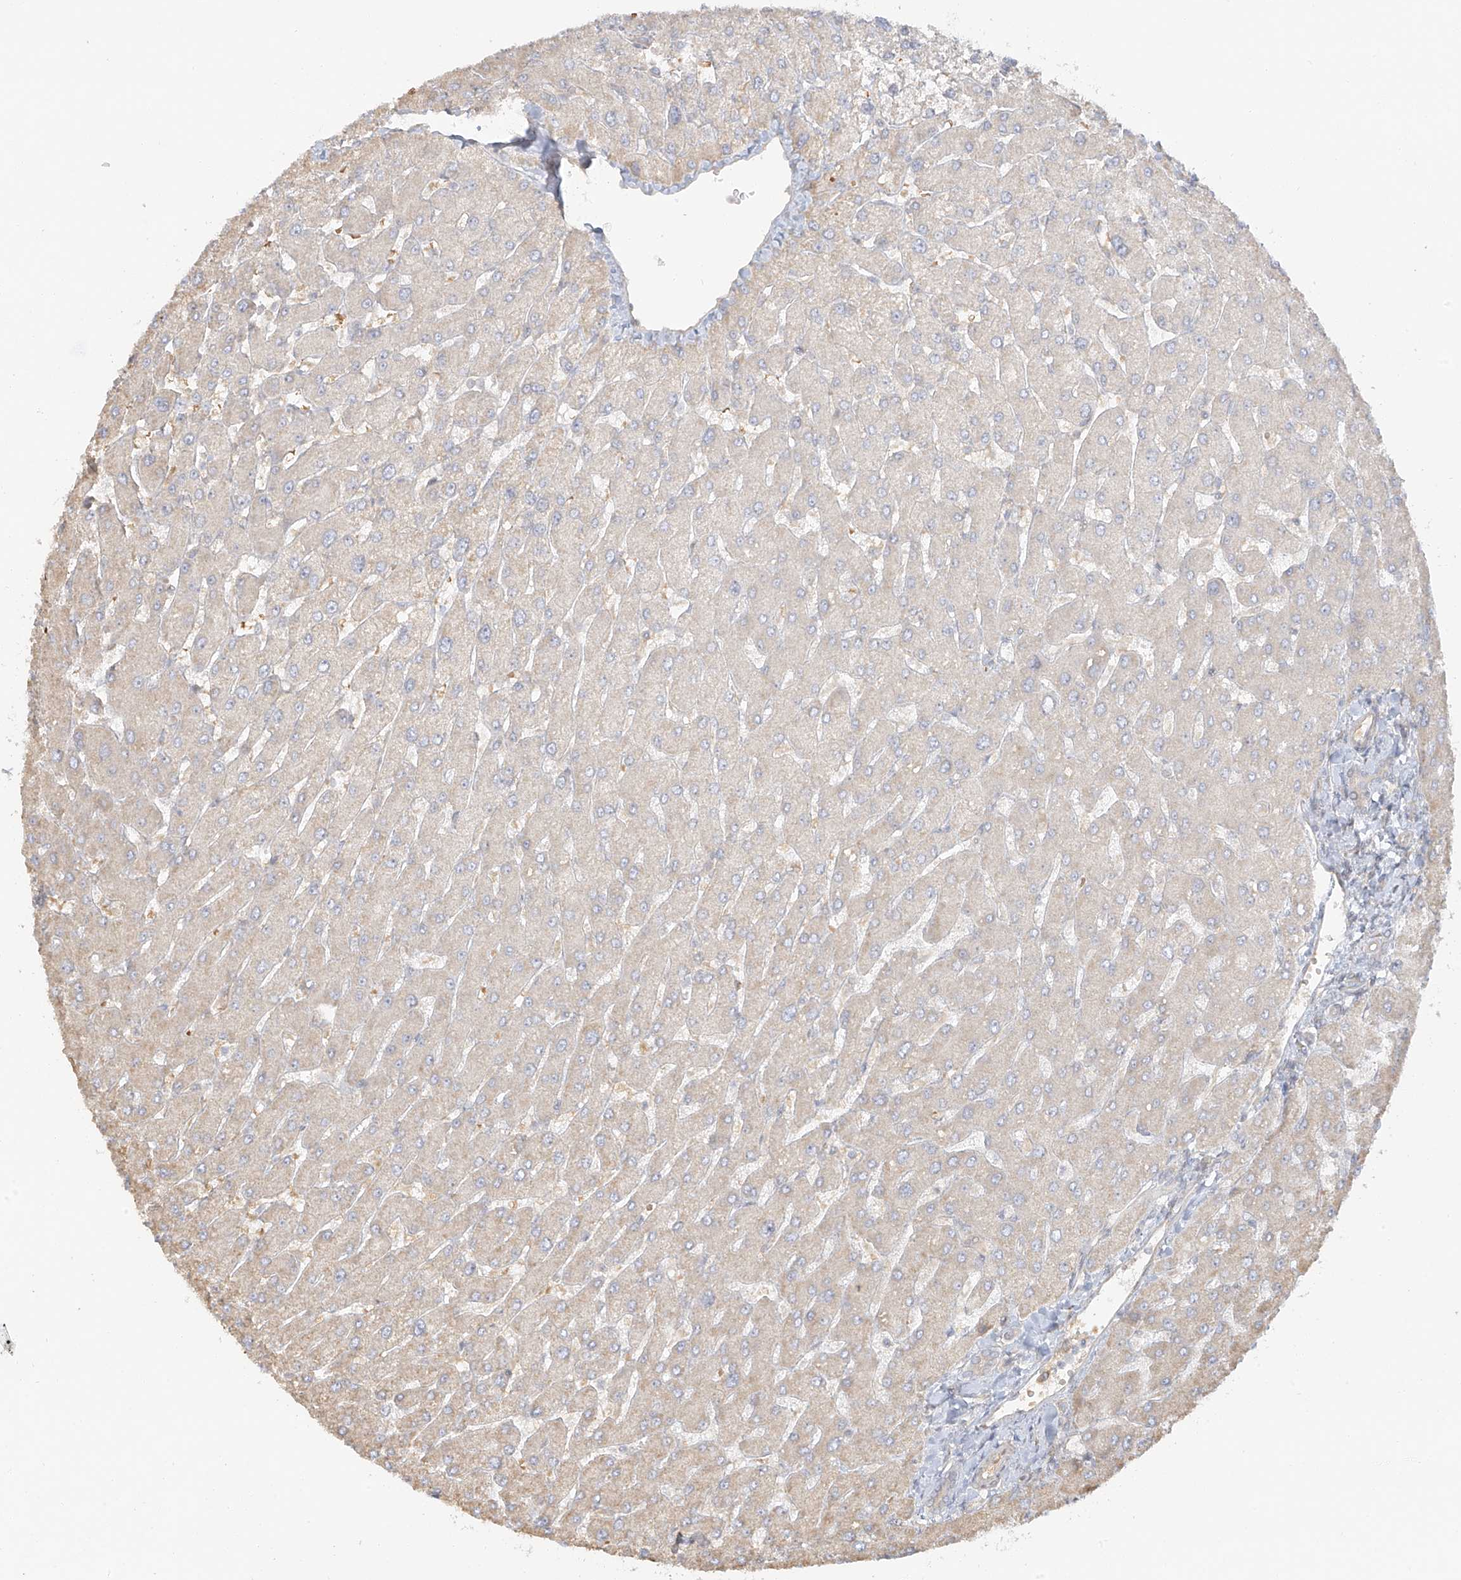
{"staining": {"intensity": "negative", "quantity": "none", "location": "none"}, "tissue": "liver", "cell_type": "Cholangiocytes", "image_type": "normal", "snomed": [{"axis": "morphology", "description": "Normal tissue, NOS"}, {"axis": "topography", "description": "Liver"}], "caption": "Immunohistochemistry of unremarkable liver demonstrates no expression in cholangiocytes.", "gene": "UPK1B", "patient": {"sex": "male", "age": 55}}